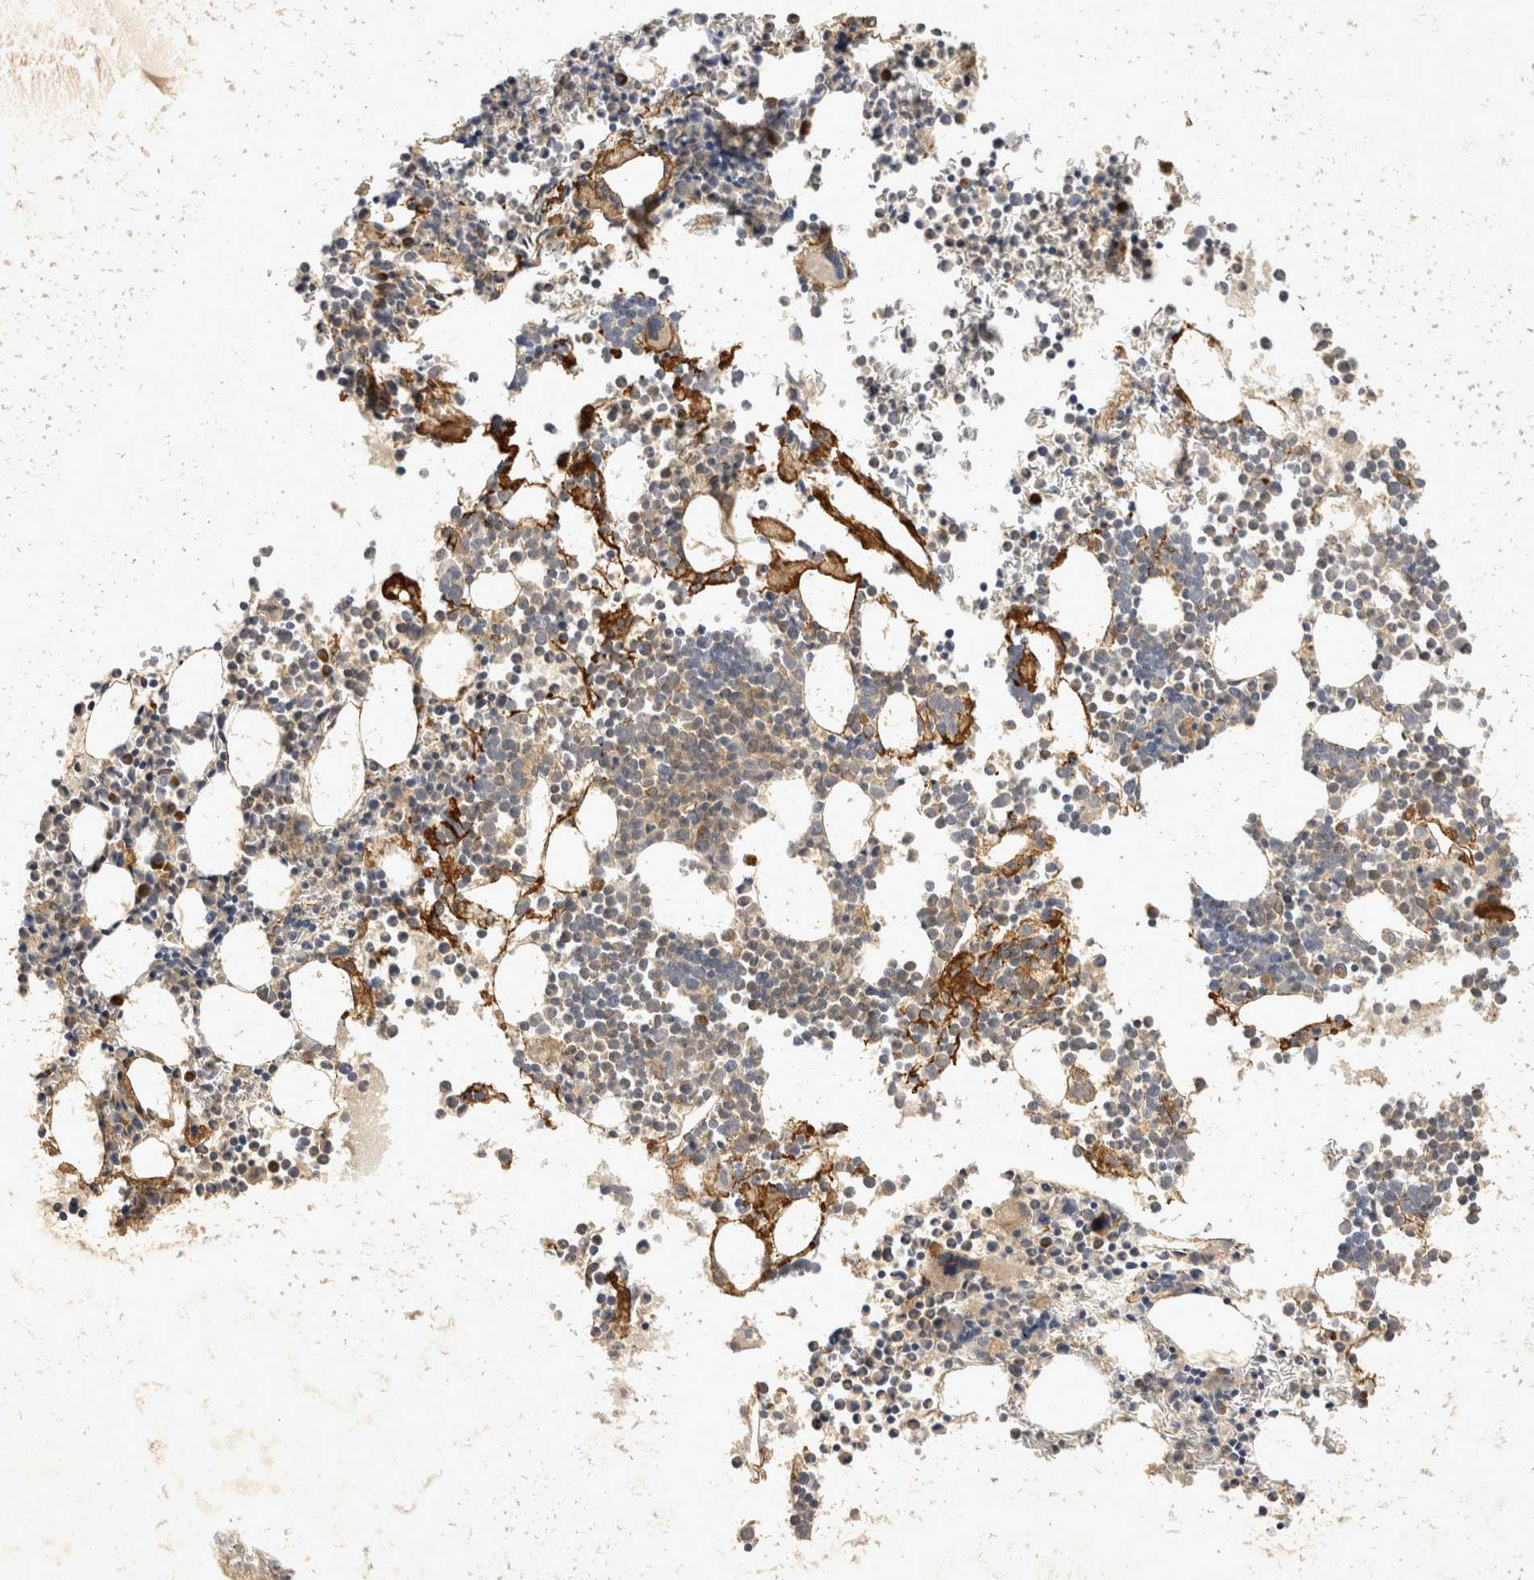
{"staining": {"intensity": "weak", "quantity": "25%-75%", "location": "cytoplasmic/membranous"}, "tissue": "bone marrow", "cell_type": "Hematopoietic cells", "image_type": "normal", "snomed": [{"axis": "morphology", "description": "Normal tissue, NOS"}, {"axis": "morphology", "description": "Inflammation, NOS"}, {"axis": "topography", "description": "Bone marrow"}], "caption": "The micrograph demonstrates a brown stain indicating the presence of a protein in the cytoplasmic/membranous of hematopoietic cells in bone marrow.", "gene": "EIF4G3", "patient": {"sex": "male", "age": 46}}